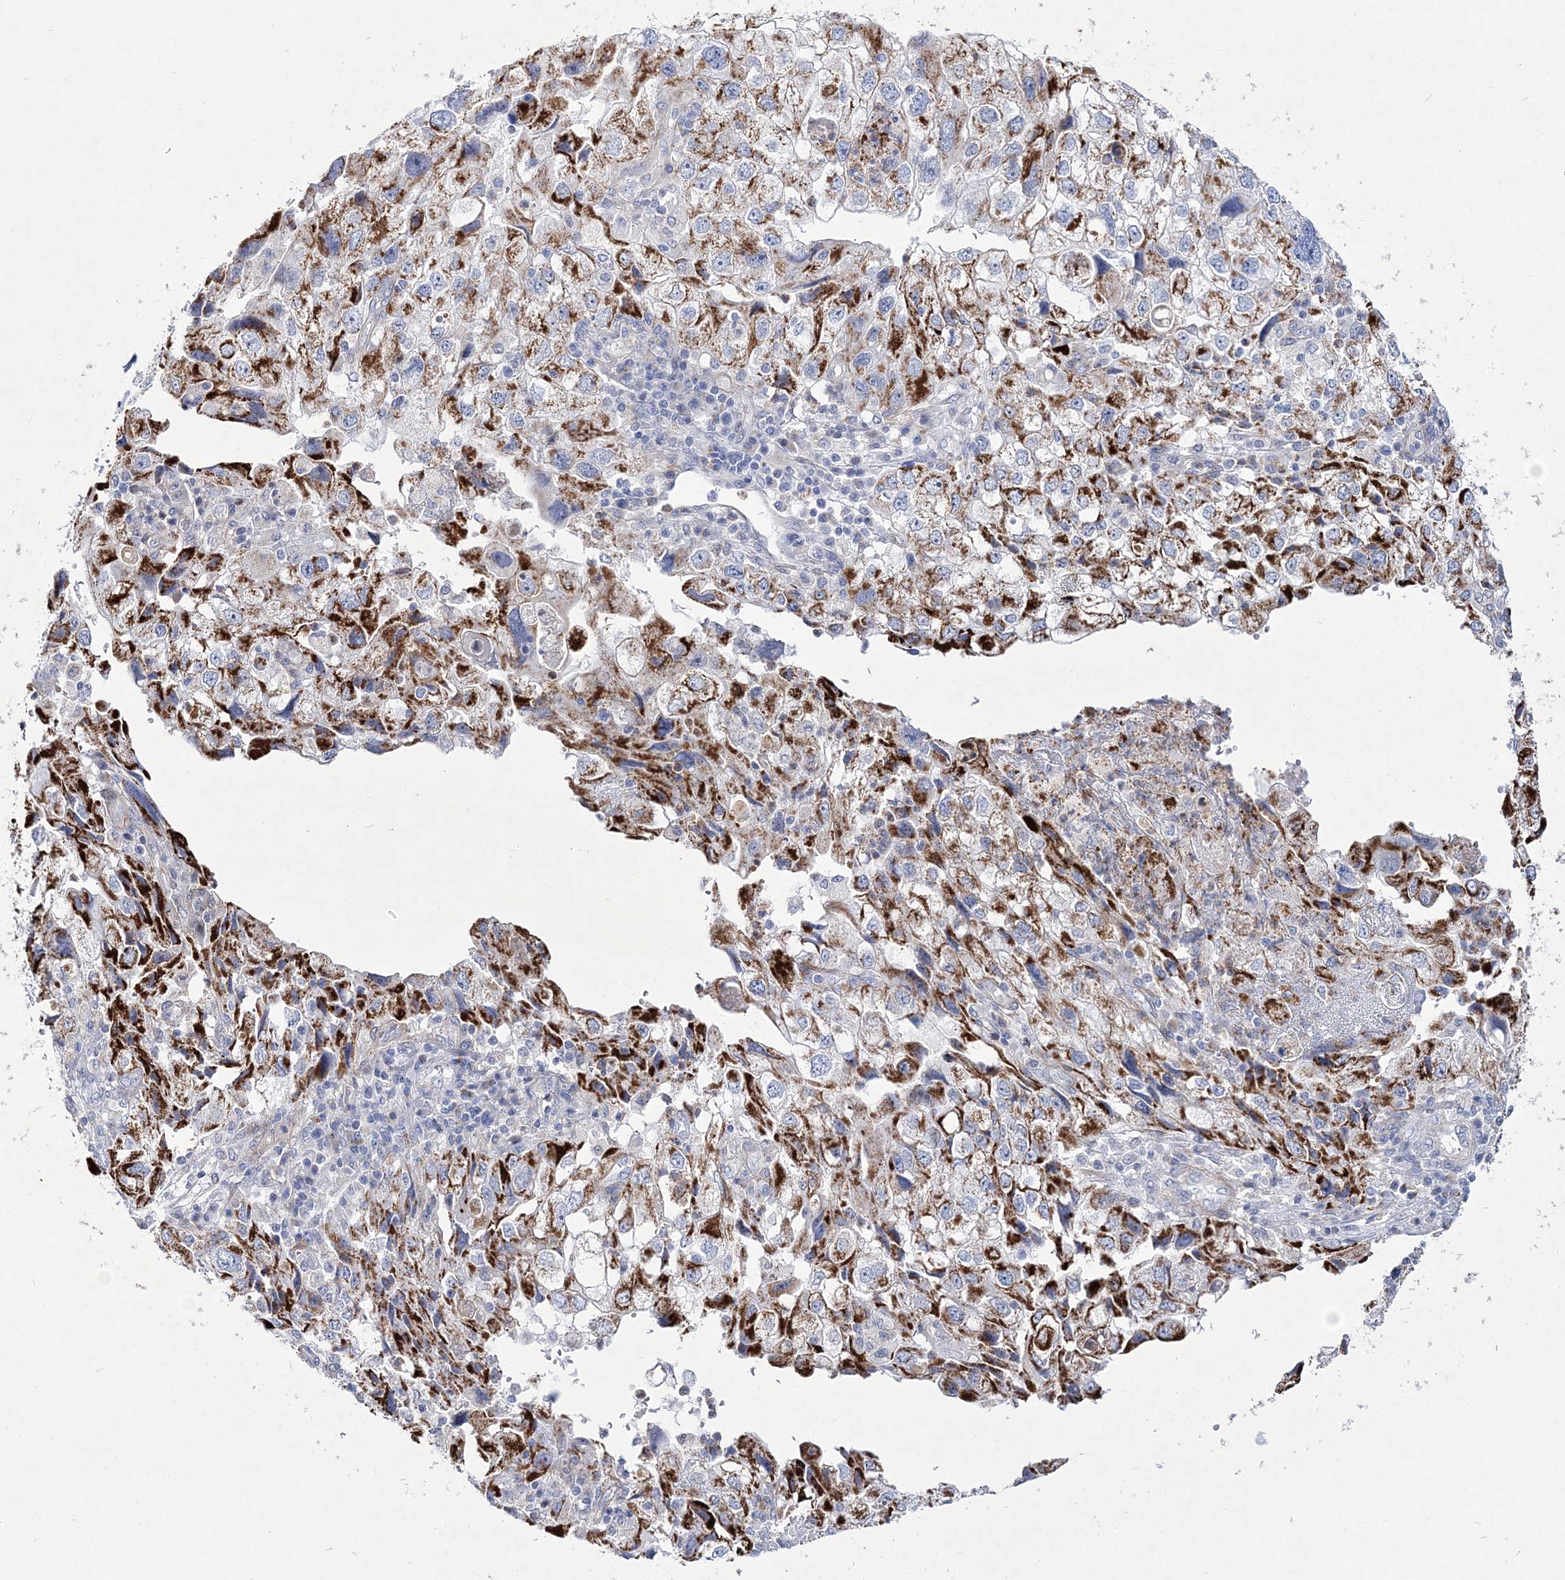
{"staining": {"intensity": "moderate", "quantity": ">75%", "location": "cytoplasmic/membranous"}, "tissue": "endometrial cancer", "cell_type": "Tumor cells", "image_type": "cancer", "snomed": [{"axis": "morphology", "description": "Adenocarcinoma, NOS"}, {"axis": "topography", "description": "Endometrium"}], "caption": "Endometrial cancer (adenocarcinoma) stained with a brown dye shows moderate cytoplasmic/membranous positive staining in about >75% of tumor cells.", "gene": "ANO1", "patient": {"sex": "female", "age": 49}}